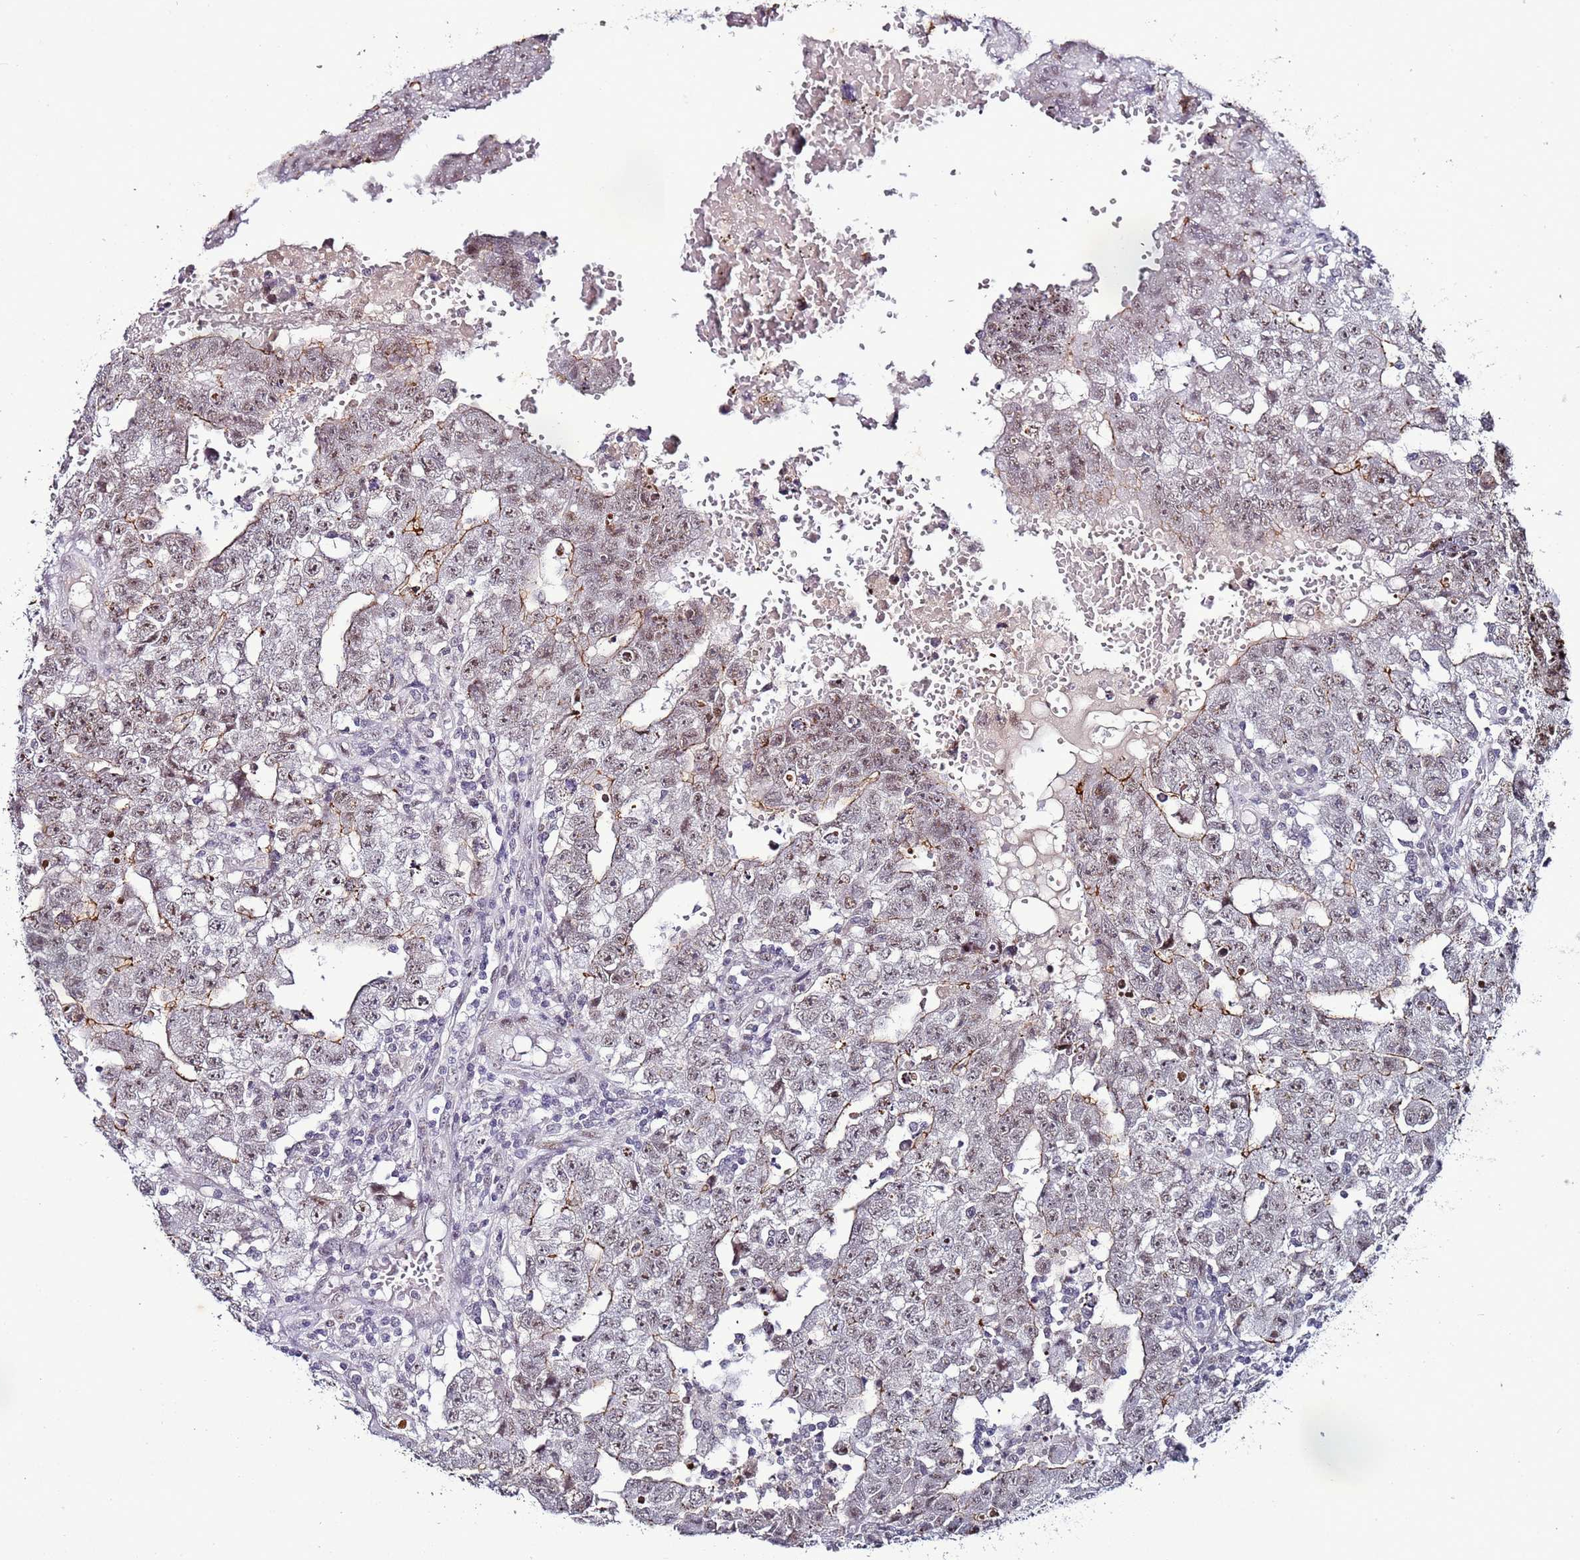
{"staining": {"intensity": "moderate", "quantity": "<25%", "location": "cytoplasmic/membranous"}, "tissue": "testis cancer", "cell_type": "Tumor cells", "image_type": "cancer", "snomed": [{"axis": "morphology", "description": "Carcinoma, Embryonal, NOS"}, {"axis": "topography", "description": "Testis"}], "caption": "Immunohistochemical staining of human testis embryonal carcinoma displays low levels of moderate cytoplasmic/membranous protein positivity in approximately <25% of tumor cells.", "gene": "PSMA7", "patient": {"sex": "male", "age": 25}}